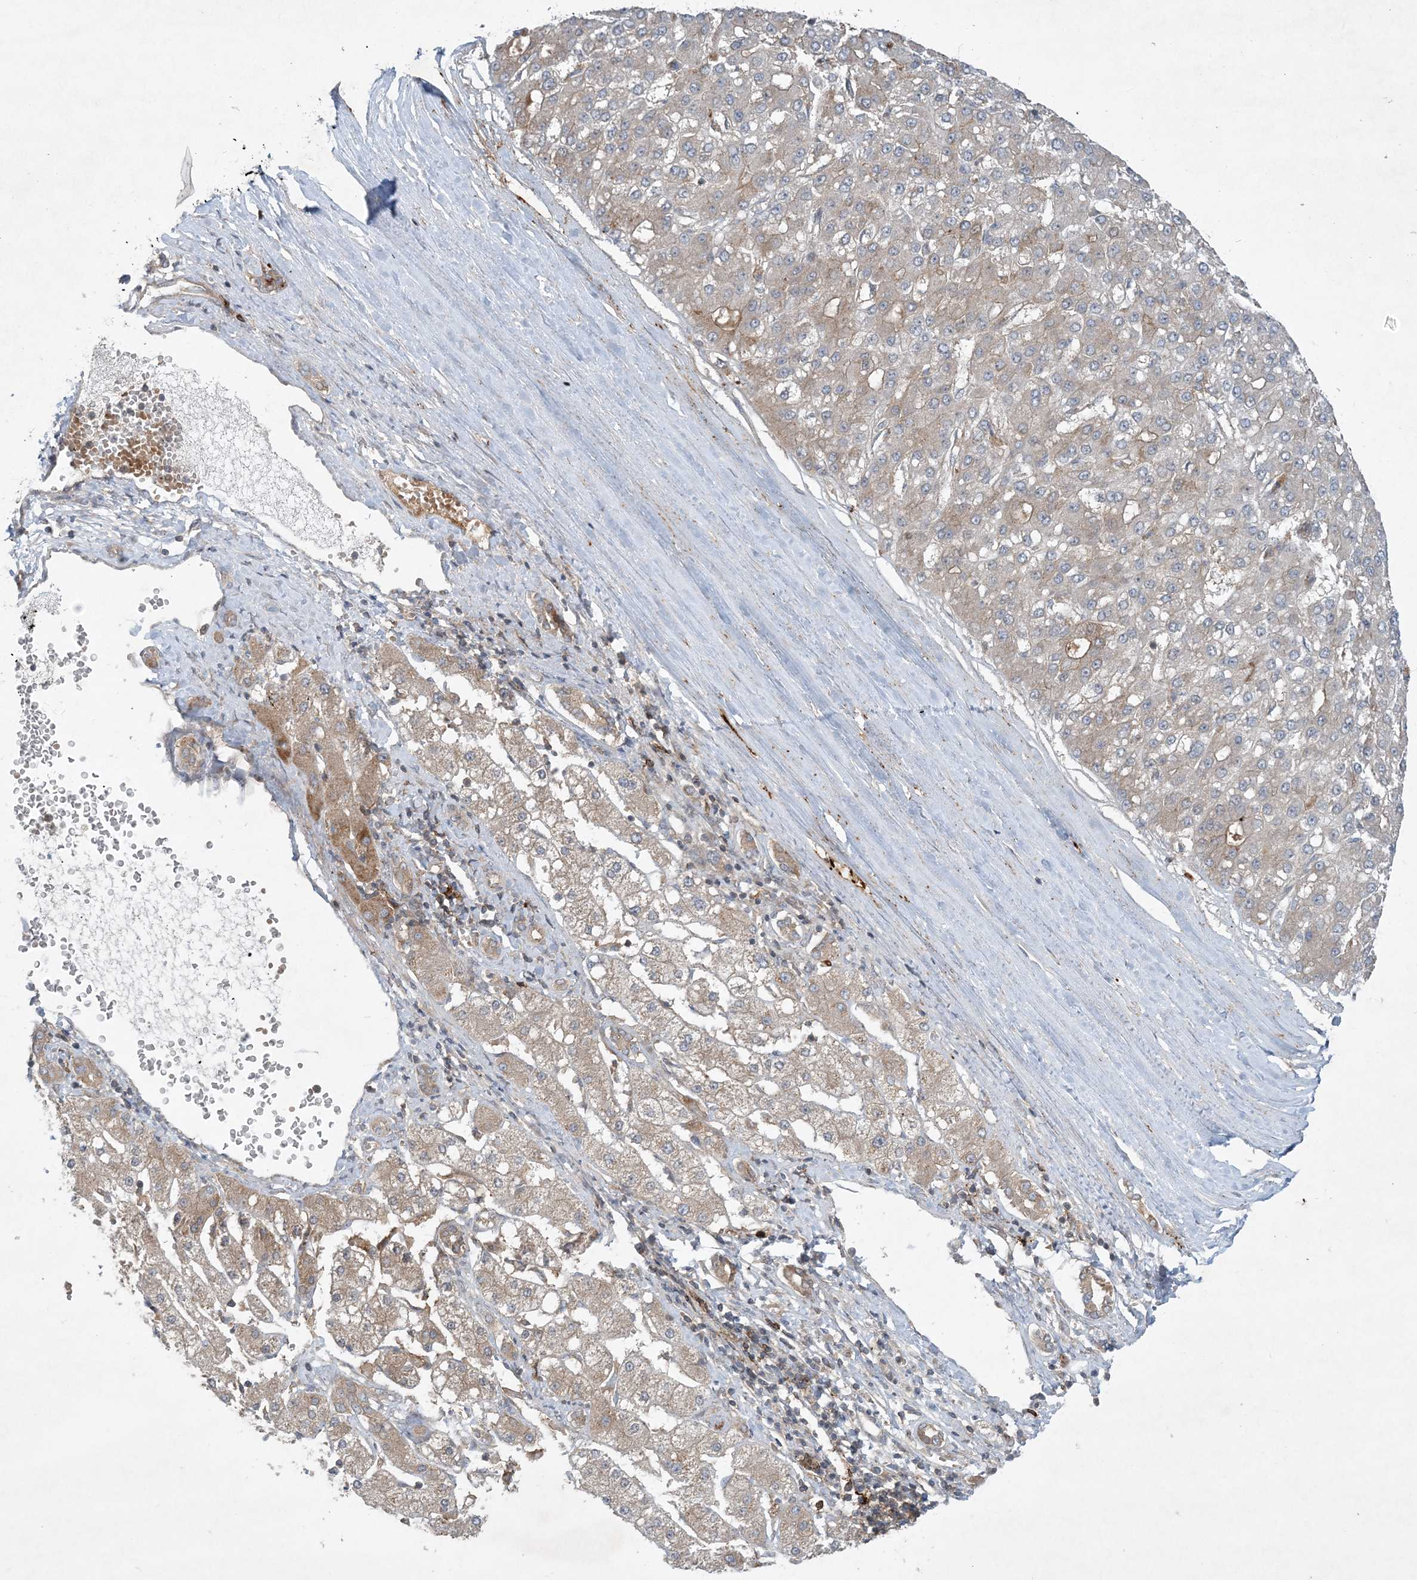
{"staining": {"intensity": "negative", "quantity": "none", "location": "none"}, "tissue": "liver cancer", "cell_type": "Tumor cells", "image_type": "cancer", "snomed": [{"axis": "morphology", "description": "Carcinoma, Hepatocellular, NOS"}, {"axis": "topography", "description": "Liver"}], "caption": "This is an IHC micrograph of human hepatocellular carcinoma (liver). There is no positivity in tumor cells.", "gene": "STAM2", "patient": {"sex": "male", "age": 67}}